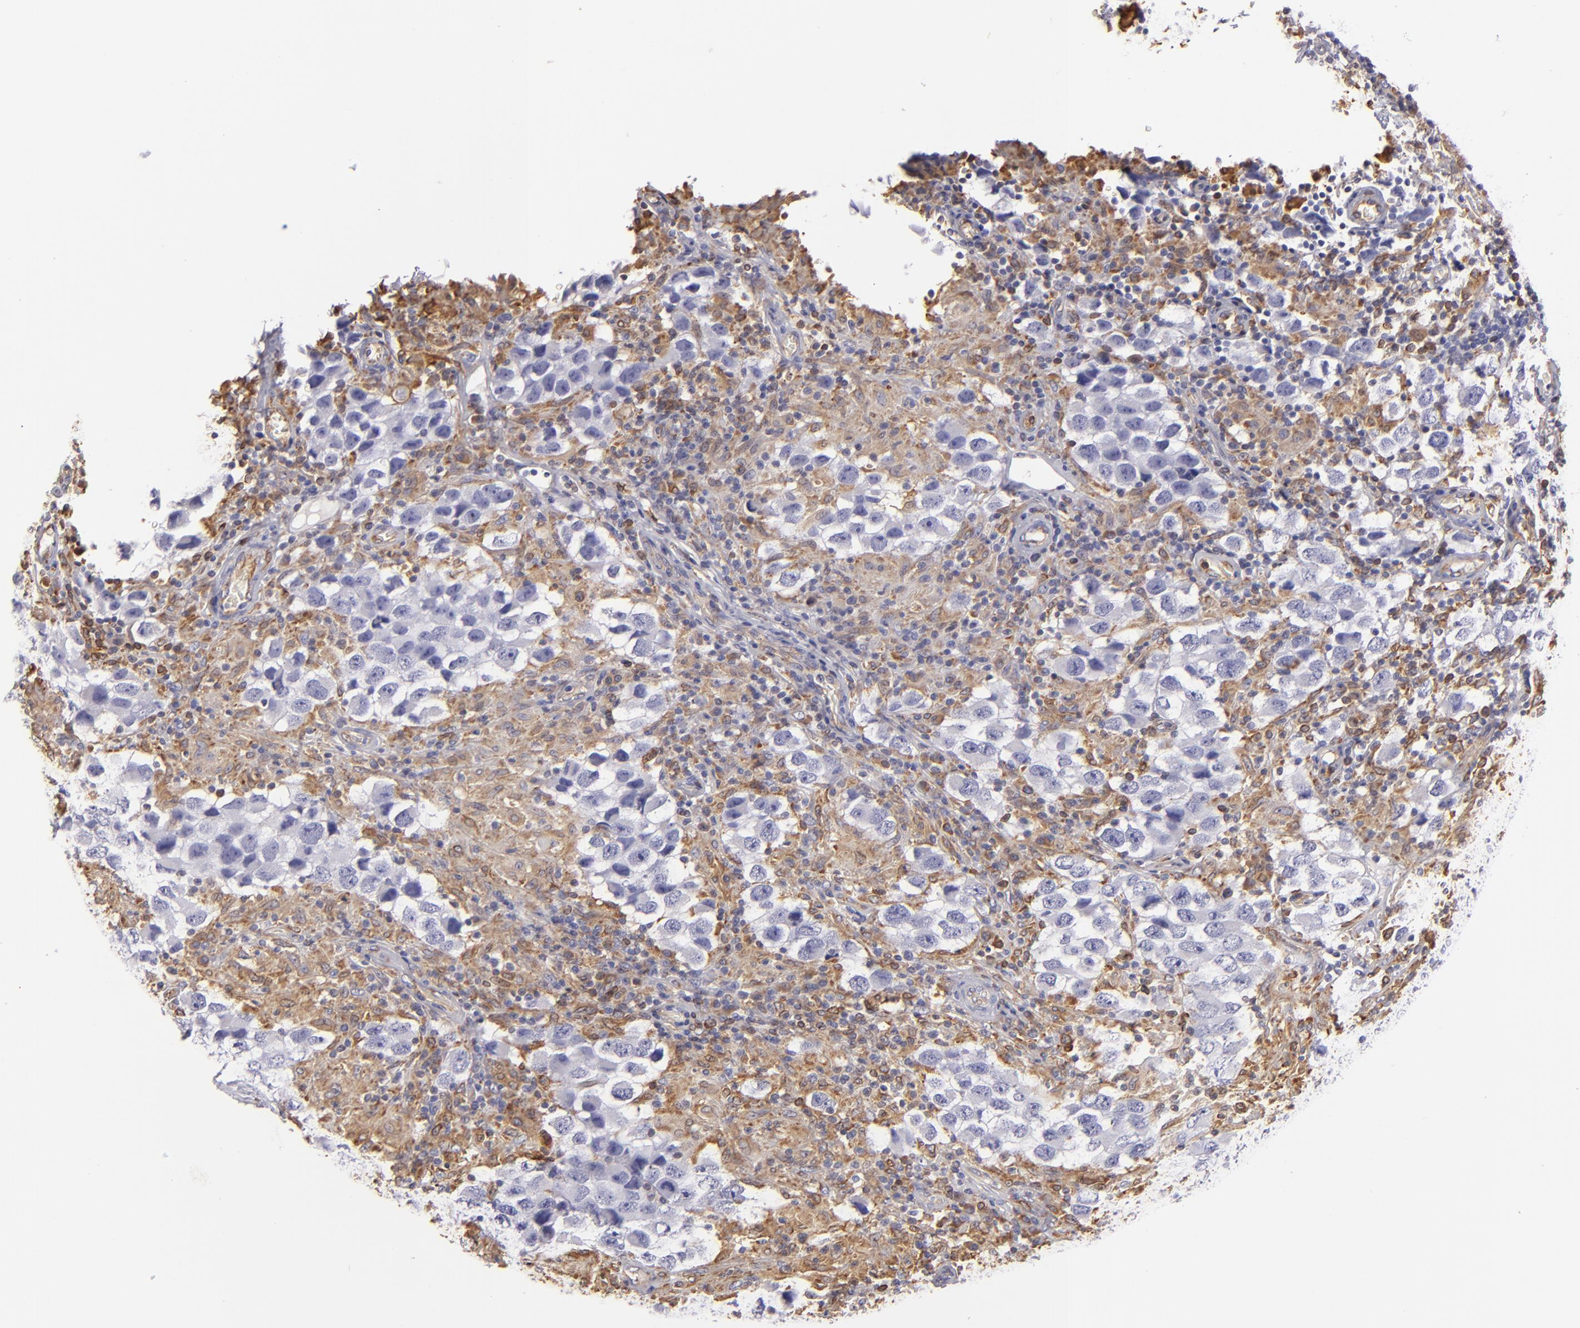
{"staining": {"intensity": "negative", "quantity": "none", "location": "none"}, "tissue": "testis cancer", "cell_type": "Tumor cells", "image_type": "cancer", "snomed": [{"axis": "morphology", "description": "Carcinoma, Embryonal, NOS"}, {"axis": "topography", "description": "Testis"}], "caption": "IHC micrograph of neoplastic tissue: human embryonal carcinoma (testis) stained with DAB displays no significant protein staining in tumor cells. (DAB IHC with hematoxylin counter stain).", "gene": "CD74", "patient": {"sex": "male", "age": 21}}